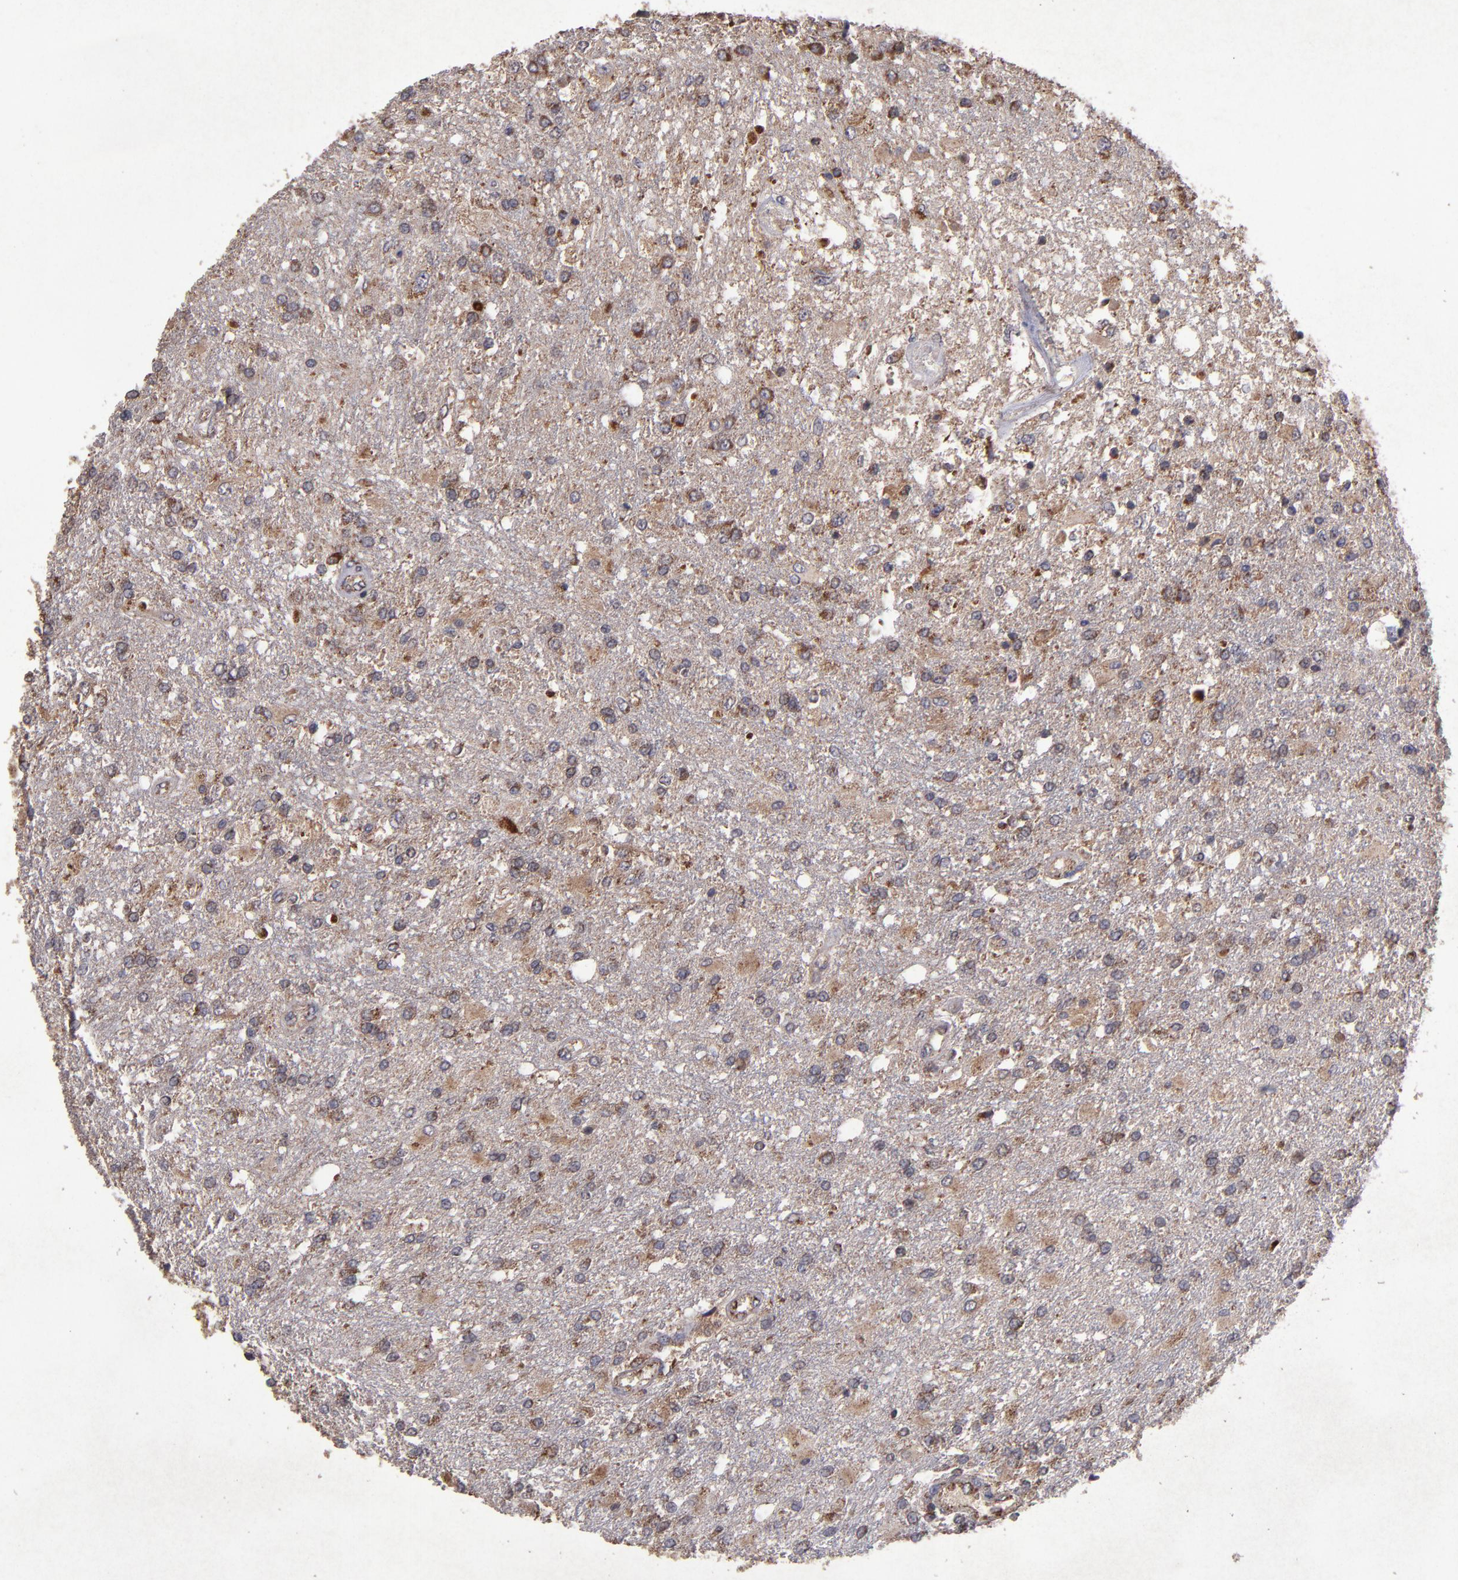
{"staining": {"intensity": "weak", "quantity": ">75%", "location": "cytoplasmic/membranous"}, "tissue": "glioma", "cell_type": "Tumor cells", "image_type": "cancer", "snomed": [{"axis": "morphology", "description": "Glioma, malignant, High grade"}, {"axis": "topography", "description": "Cerebral cortex"}], "caption": "Immunohistochemistry staining of glioma, which demonstrates low levels of weak cytoplasmic/membranous staining in approximately >75% of tumor cells indicating weak cytoplasmic/membranous protein staining. The staining was performed using DAB (3,3'-diaminobenzidine) (brown) for protein detection and nuclei were counterstained in hematoxylin (blue).", "gene": "TIMM9", "patient": {"sex": "male", "age": 79}}